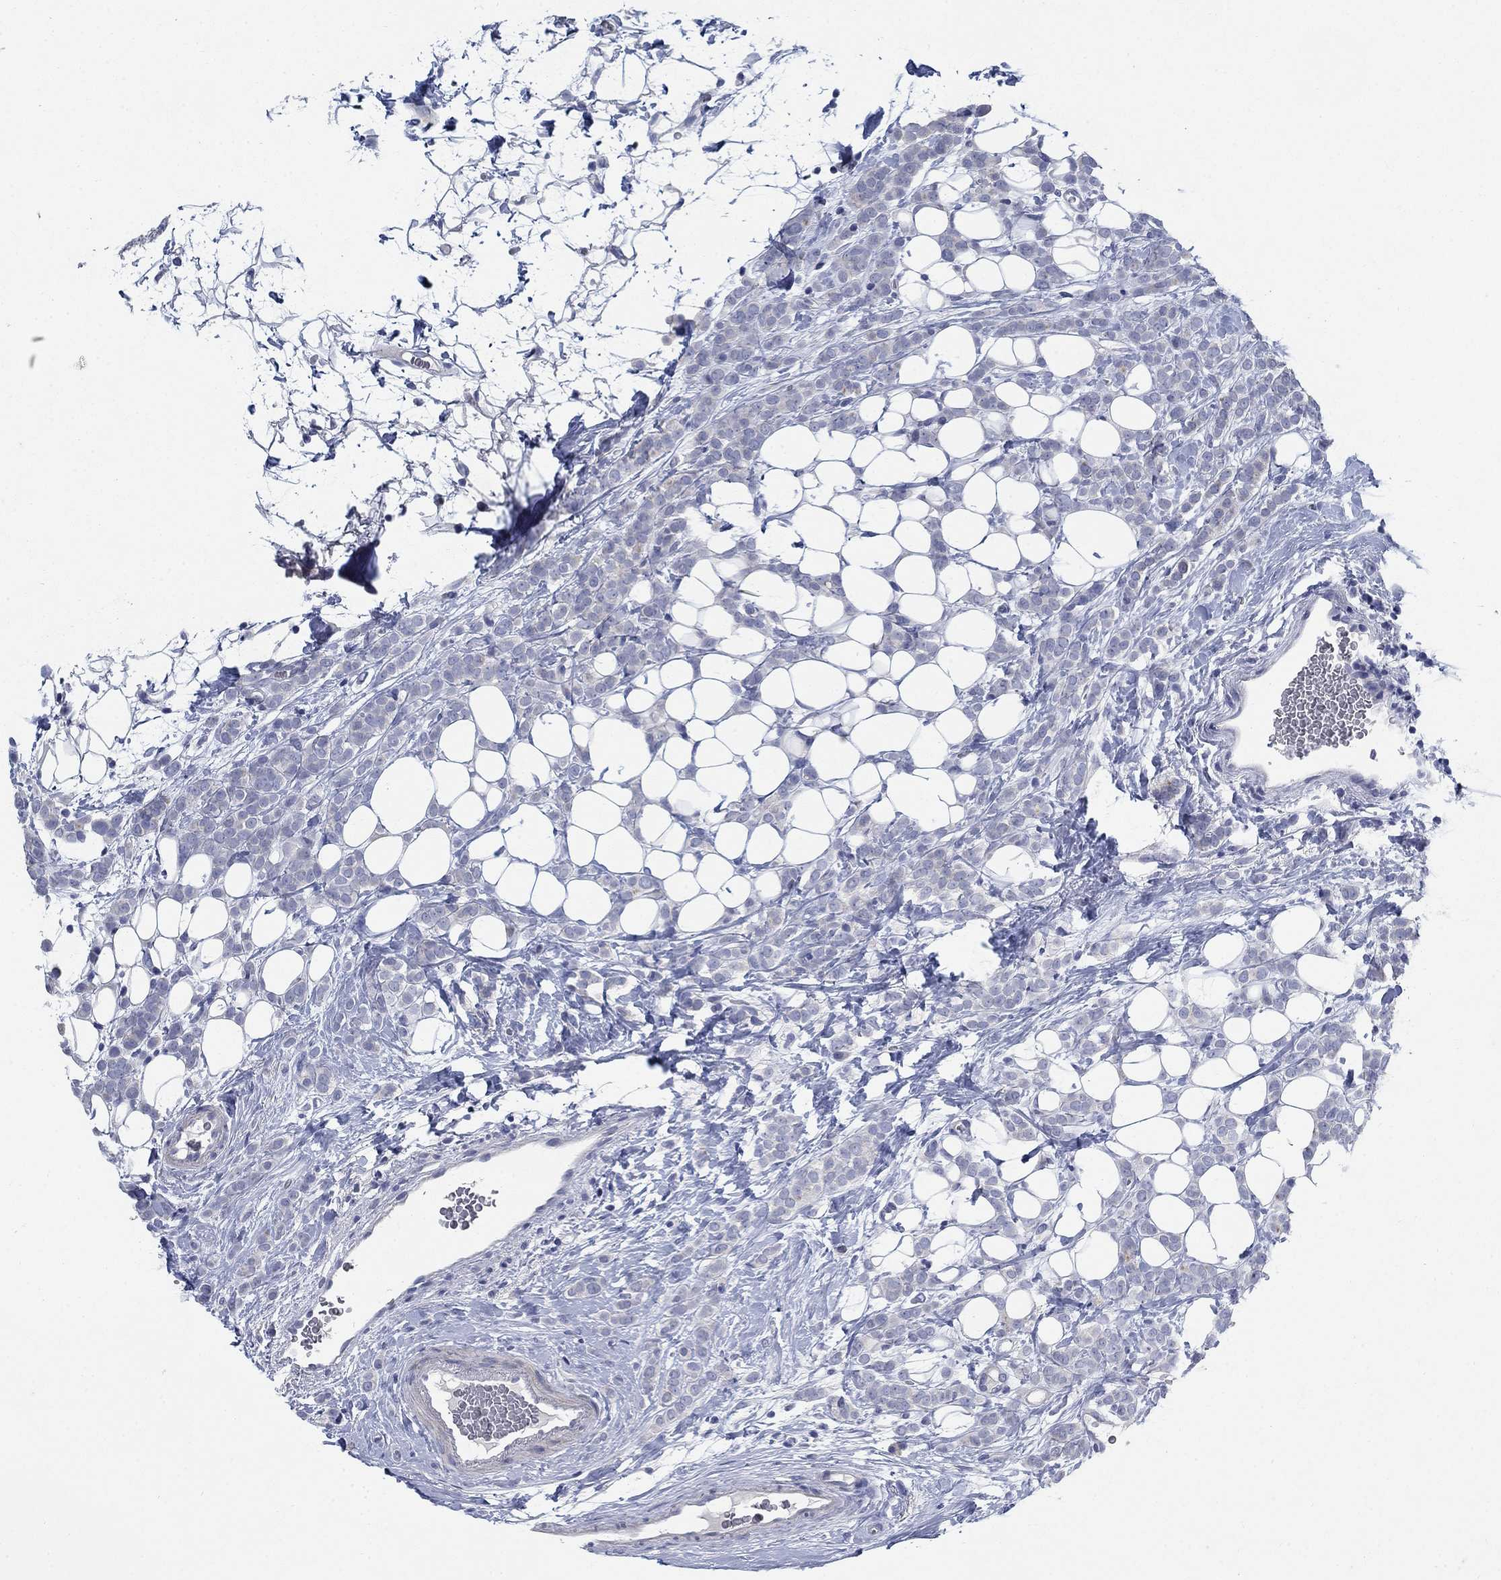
{"staining": {"intensity": "negative", "quantity": "none", "location": "none"}, "tissue": "breast cancer", "cell_type": "Tumor cells", "image_type": "cancer", "snomed": [{"axis": "morphology", "description": "Lobular carcinoma"}, {"axis": "topography", "description": "Breast"}], "caption": "High magnification brightfield microscopy of breast lobular carcinoma stained with DAB (3,3'-diaminobenzidine) (brown) and counterstained with hematoxylin (blue): tumor cells show no significant staining.", "gene": "DNER", "patient": {"sex": "female", "age": 49}}